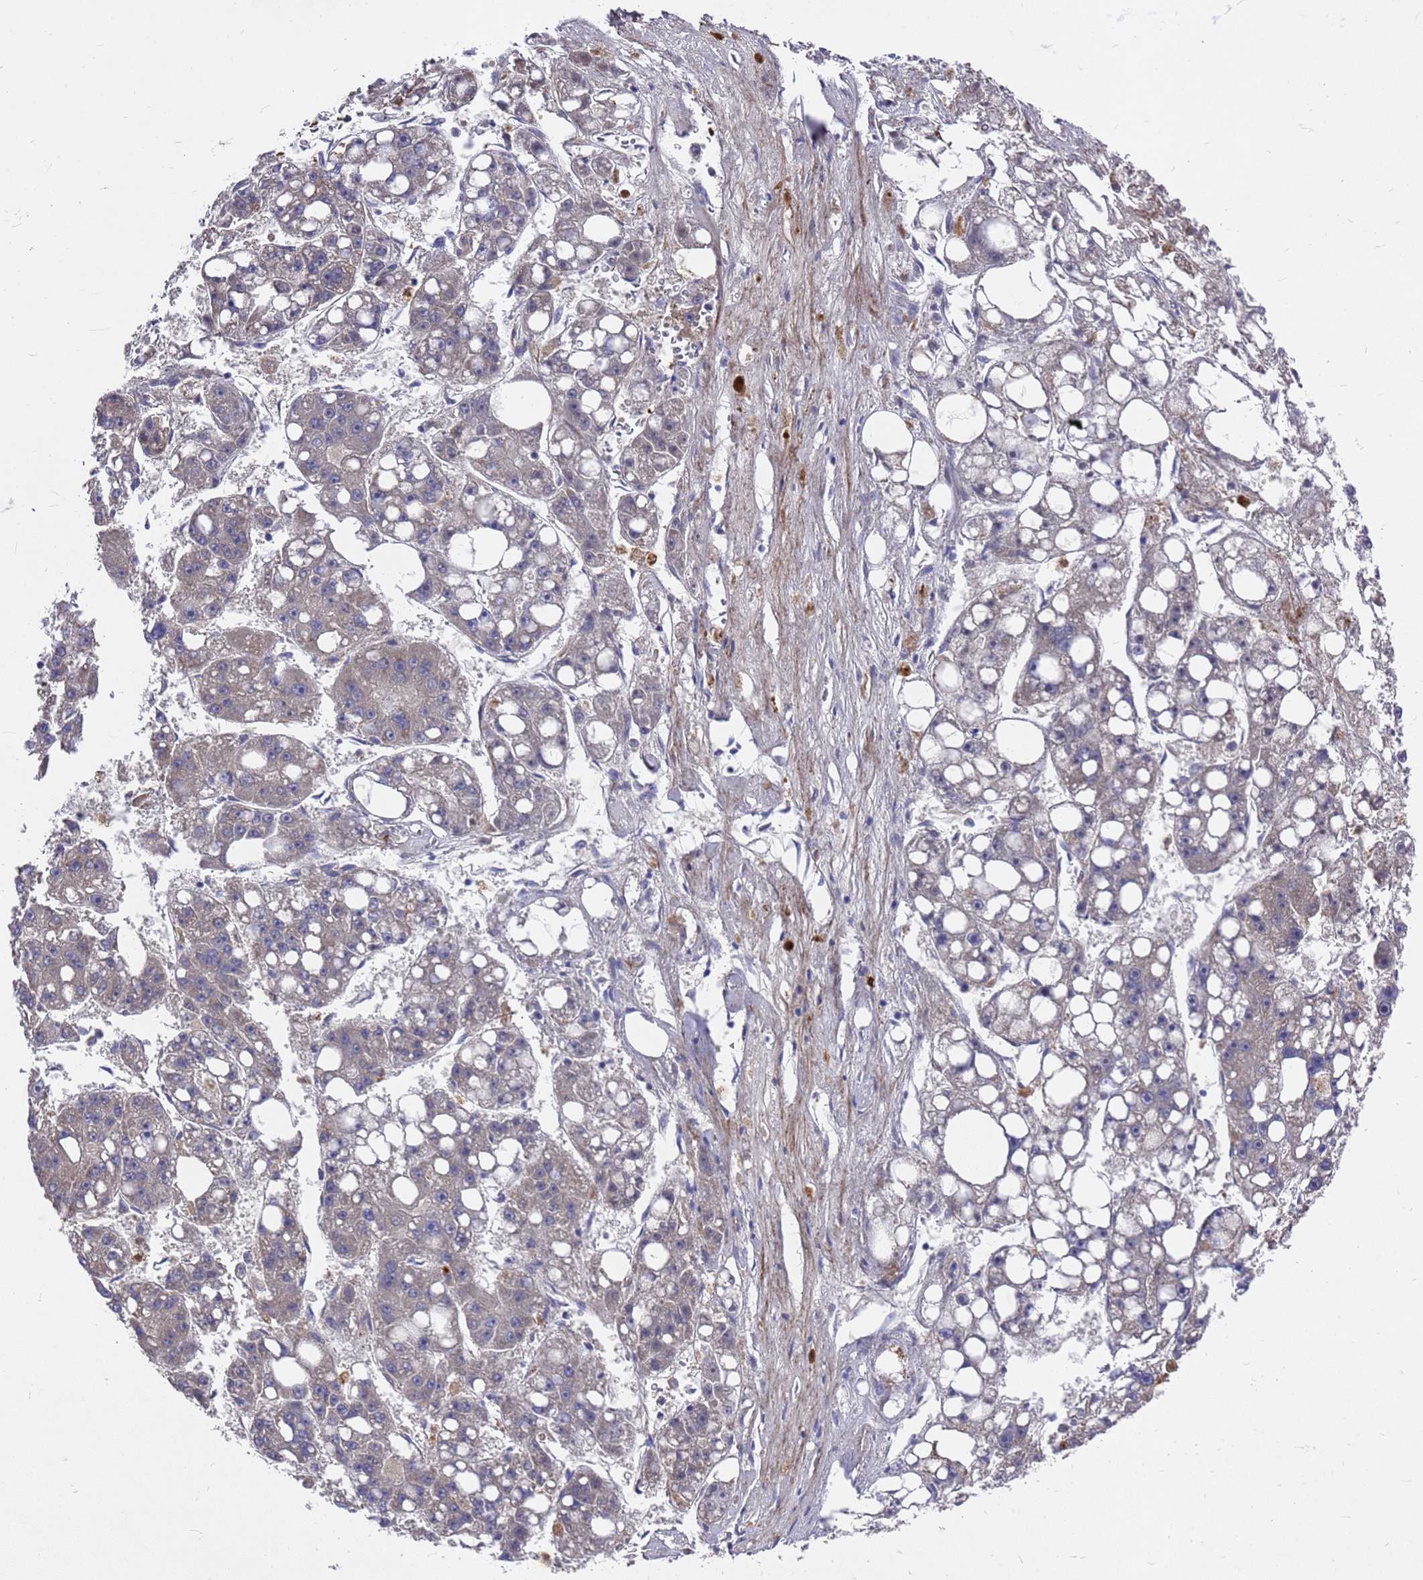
{"staining": {"intensity": "weak", "quantity": "<25%", "location": "cytoplasmic/membranous"}, "tissue": "liver cancer", "cell_type": "Tumor cells", "image_type": "cancer", "snomed": [{"axis": "morphology", "description": "Carcinoma, Hepatocellular, NOS"}, {"axis": "topography", "description": "Liver"}], "caption": "An image of liver cancer stained for a protein demonstrates no brown staining in tumor cells.", "gene": "ZNF717", "patient": {"sex": "female", "age": 61}}